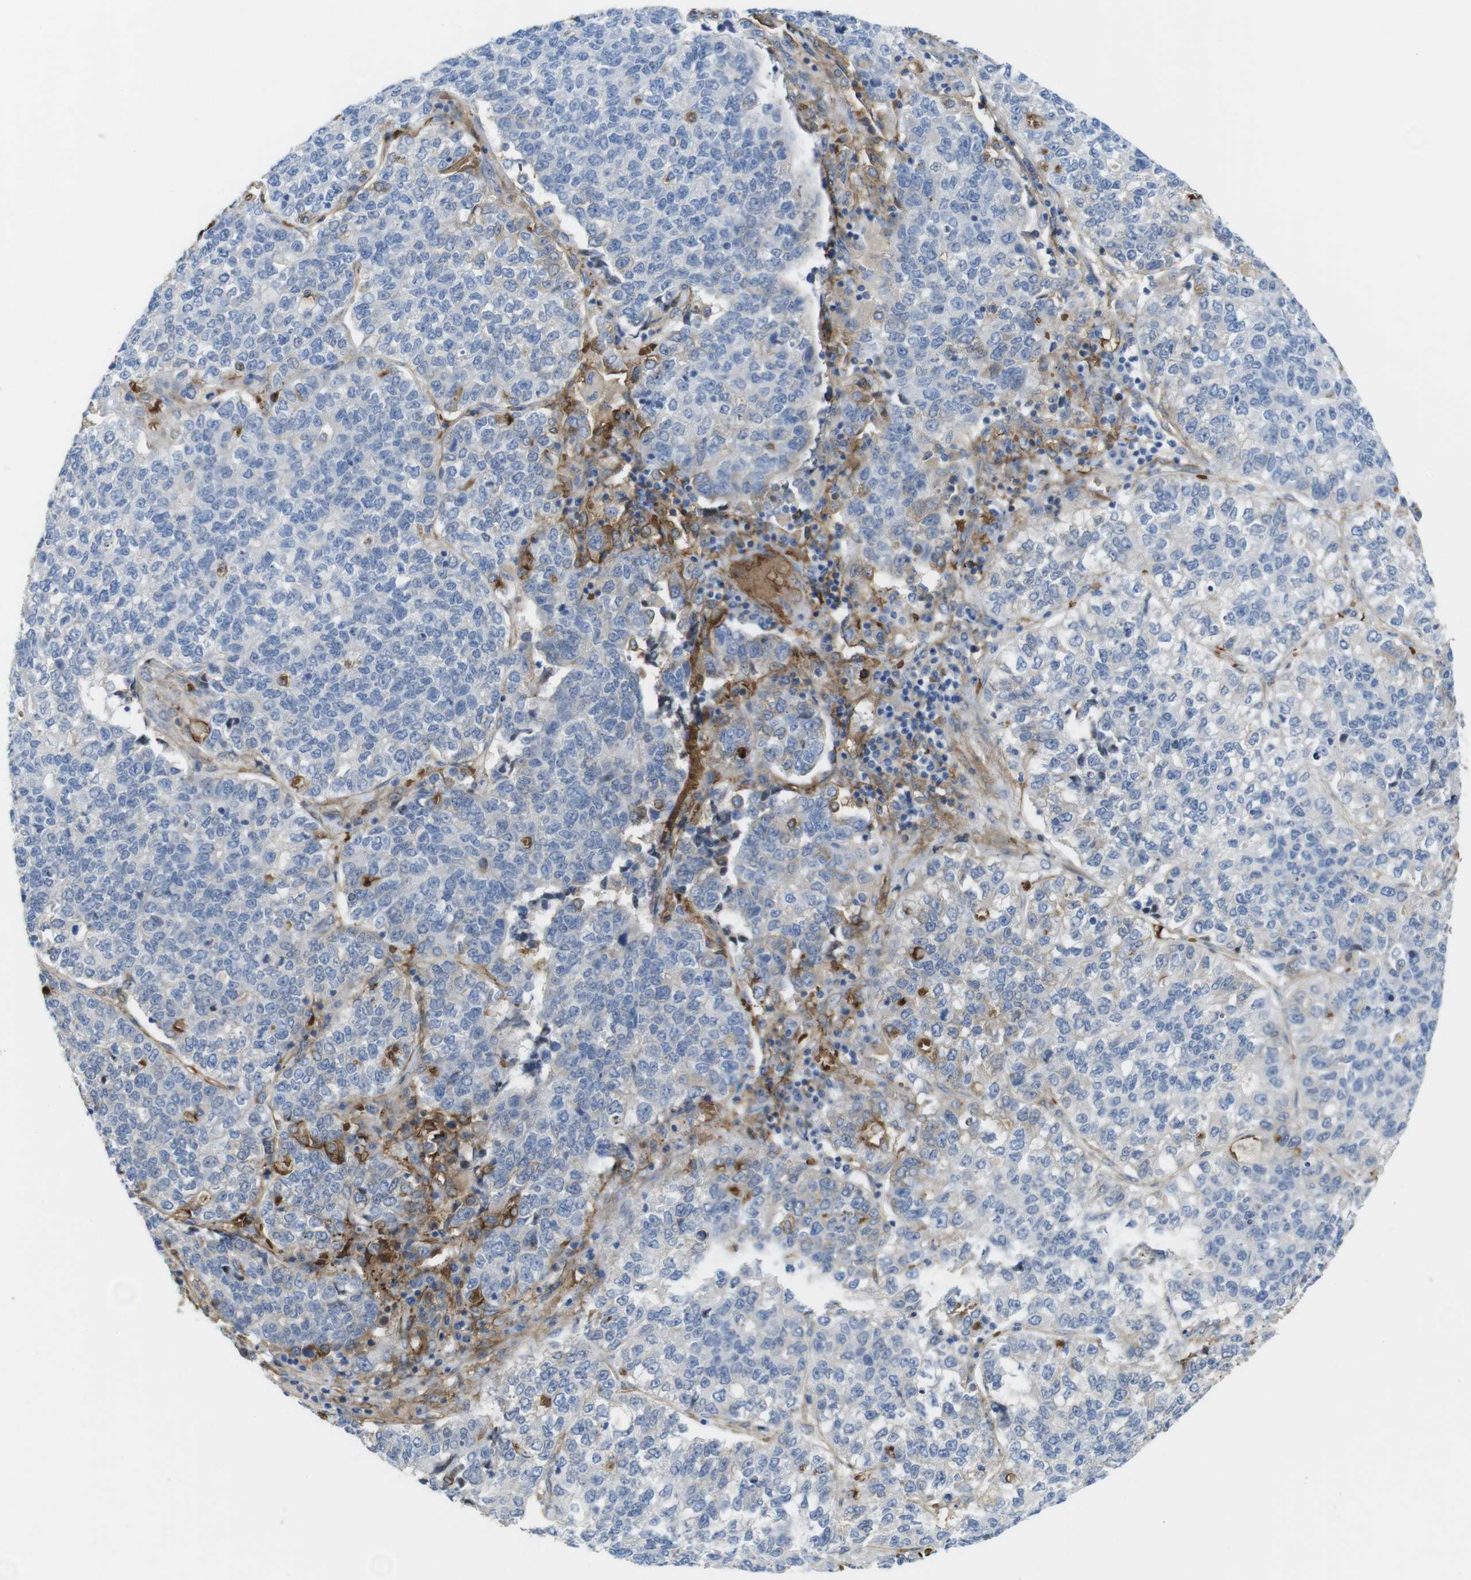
{"staining": {"intensity": "negative", "quantity": "none", "location": "none"}, "tissue": "lung cancer", "cell_type": "Tumor cells", "image_type": "cancer", "snomed": [{"axis": "morphology", "description": "Adenocarcinoma, NOS"}, {"axis": "topography", "description": "Lung"}], "caption": "This is an immunohistochemistry histopathology image of human lung cancer. There is no expression in tumor cells.", "gene": "CYBRD1", "patient": {"sex": "male", "age": 49}}